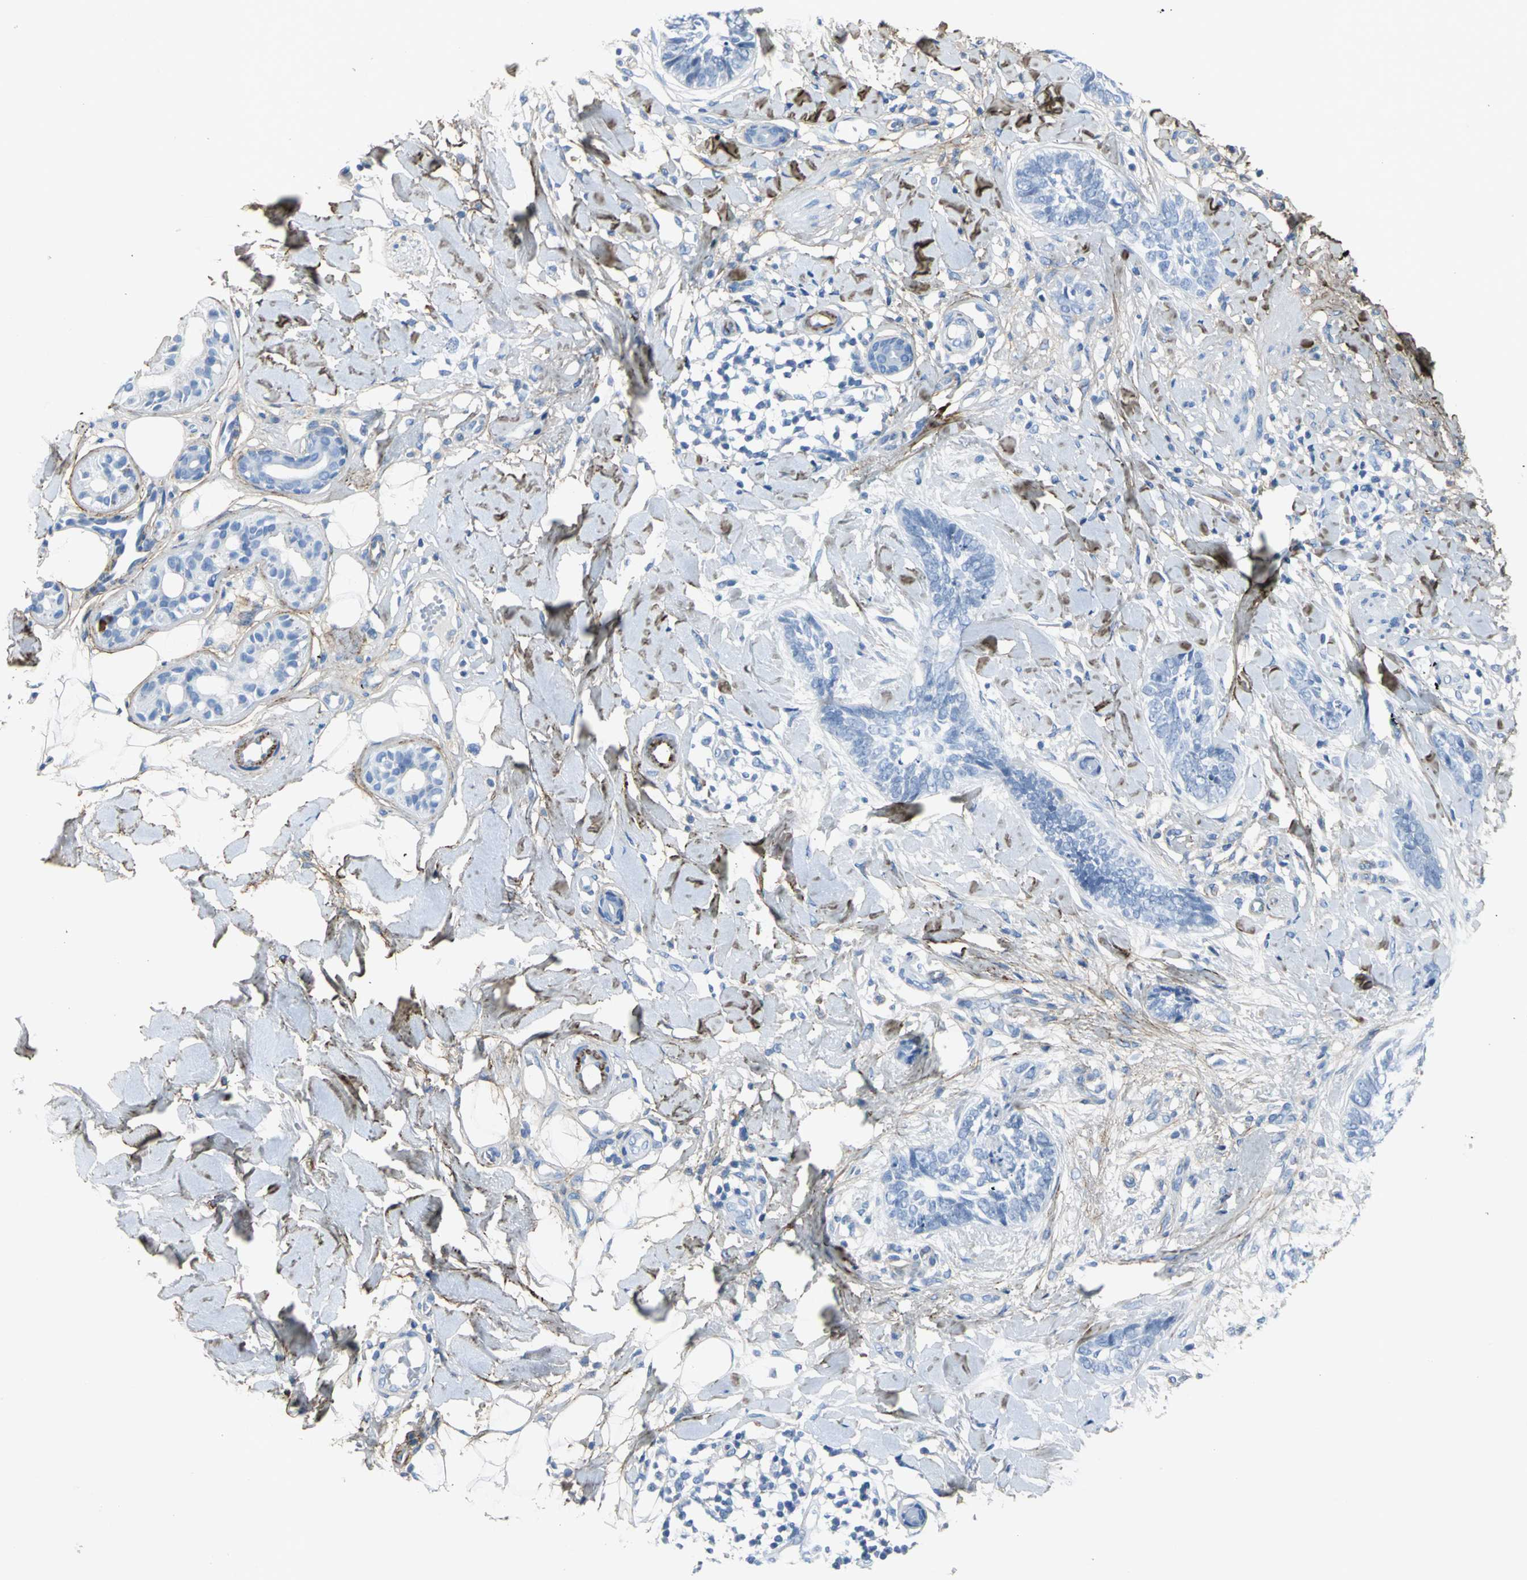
{"staining": {"intensity": "negative", "quantity": "none", "location": "none"}, "tissue": "skin cancer", "cell_type": "Tumor cells", "image_type": "cancer", "snomed": [{"axis": "morphology", "description": "Basal cell carcinoma"}, {"axis": "topography", "description": "Skin"}], "caption": "A high-resolution image shows IHC staining of skin cancer, which displays no significant staining in tumor cells.", "gene": "EFNB3", "patient": {"sex": "female", "age": 58}}